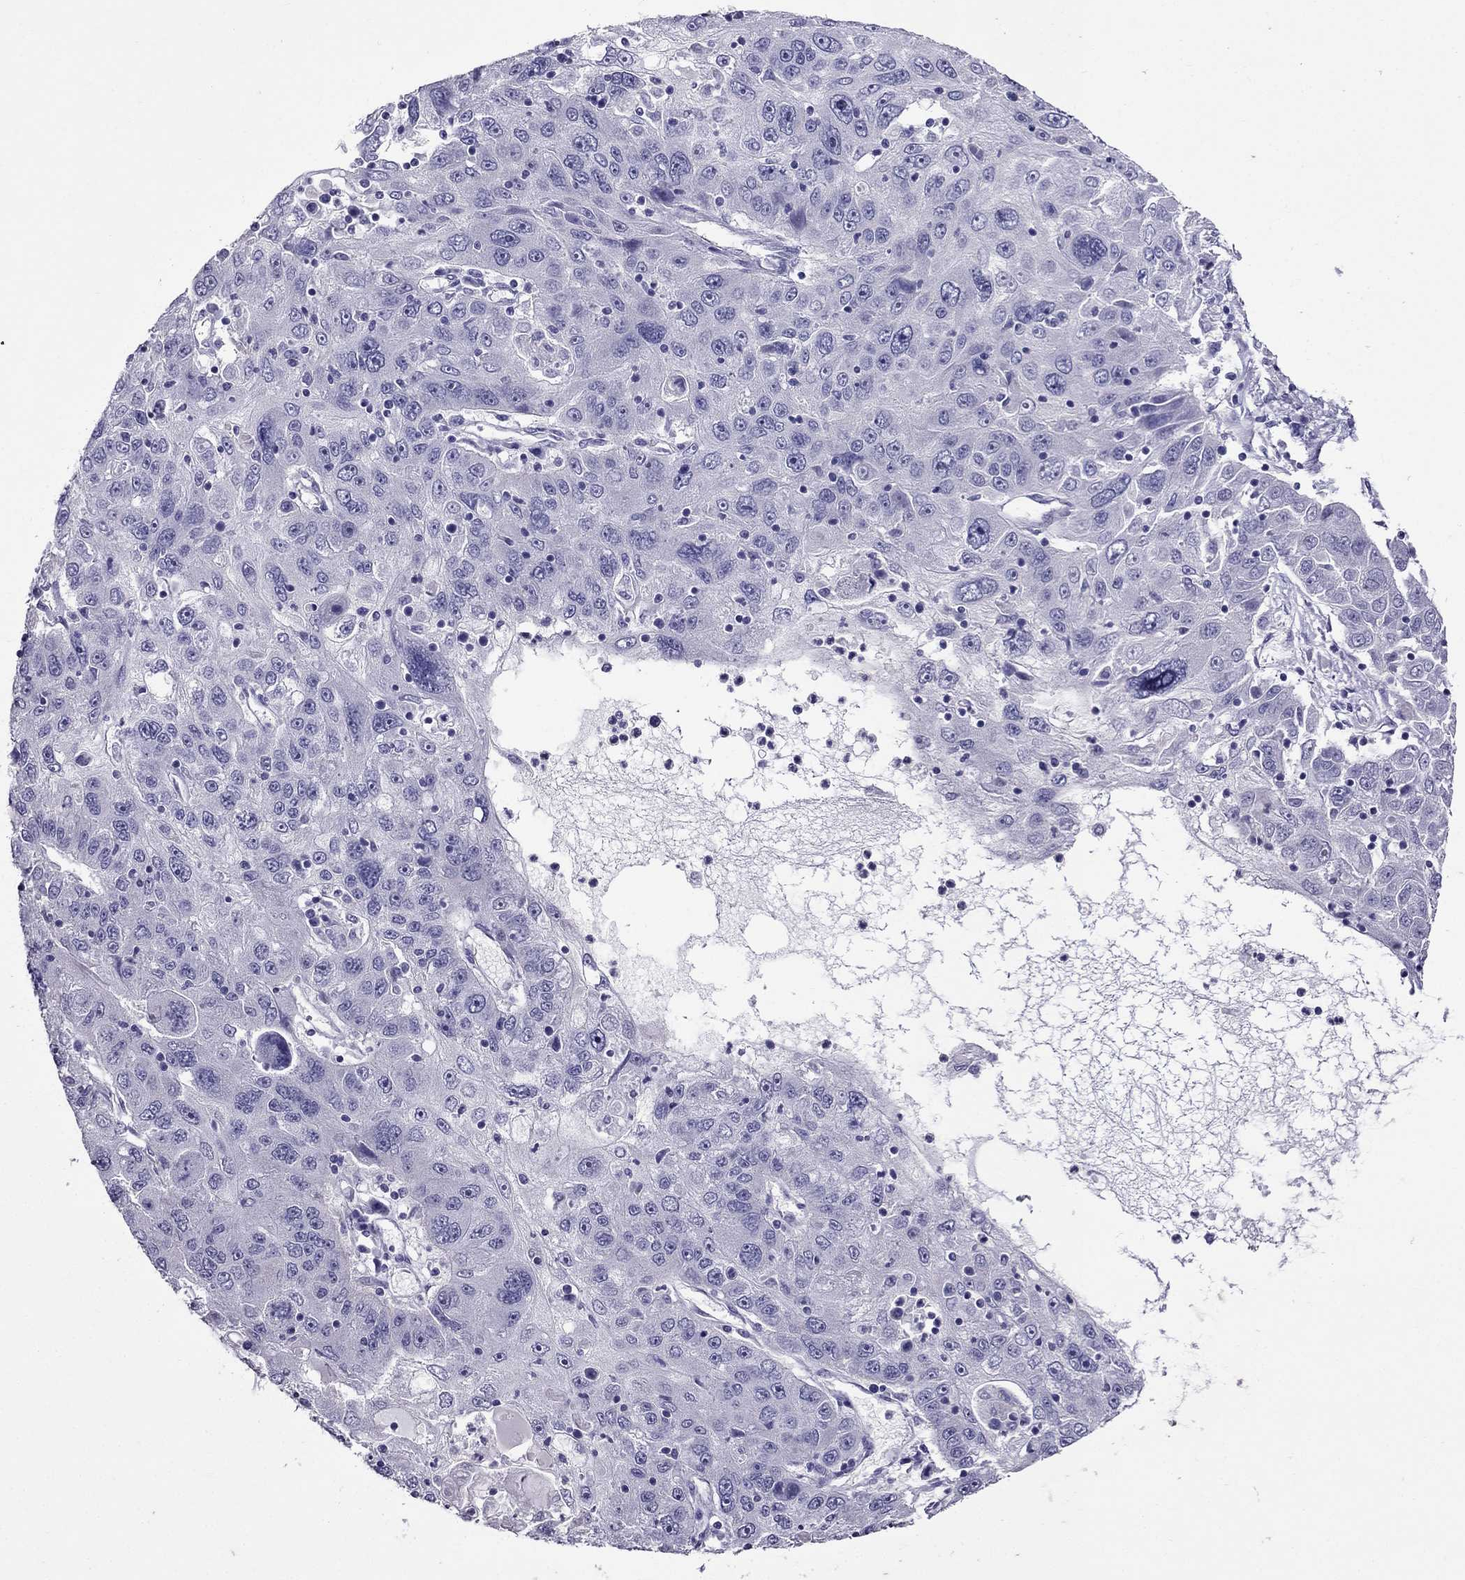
{"staining": {"intensity": "negative", "quantity": "none", "location": "none"}, "tissue": "stomach cancer", "cell_type": "Tumor cells", "image_type": "cancer", "snomed": [{"axis": "morphology", "description": "Adenocarcinoma, NOS"}, {"axis": "topography", "description": "Stomach"}], "caption": "There is no significant positivity in tumor cells of stomach adenocarcinoma. (Immunohistochemistry, brightfield microscopy, high magnification).", "gene": "OXCT2", "patient": {"sex": "male", "age": 56}}